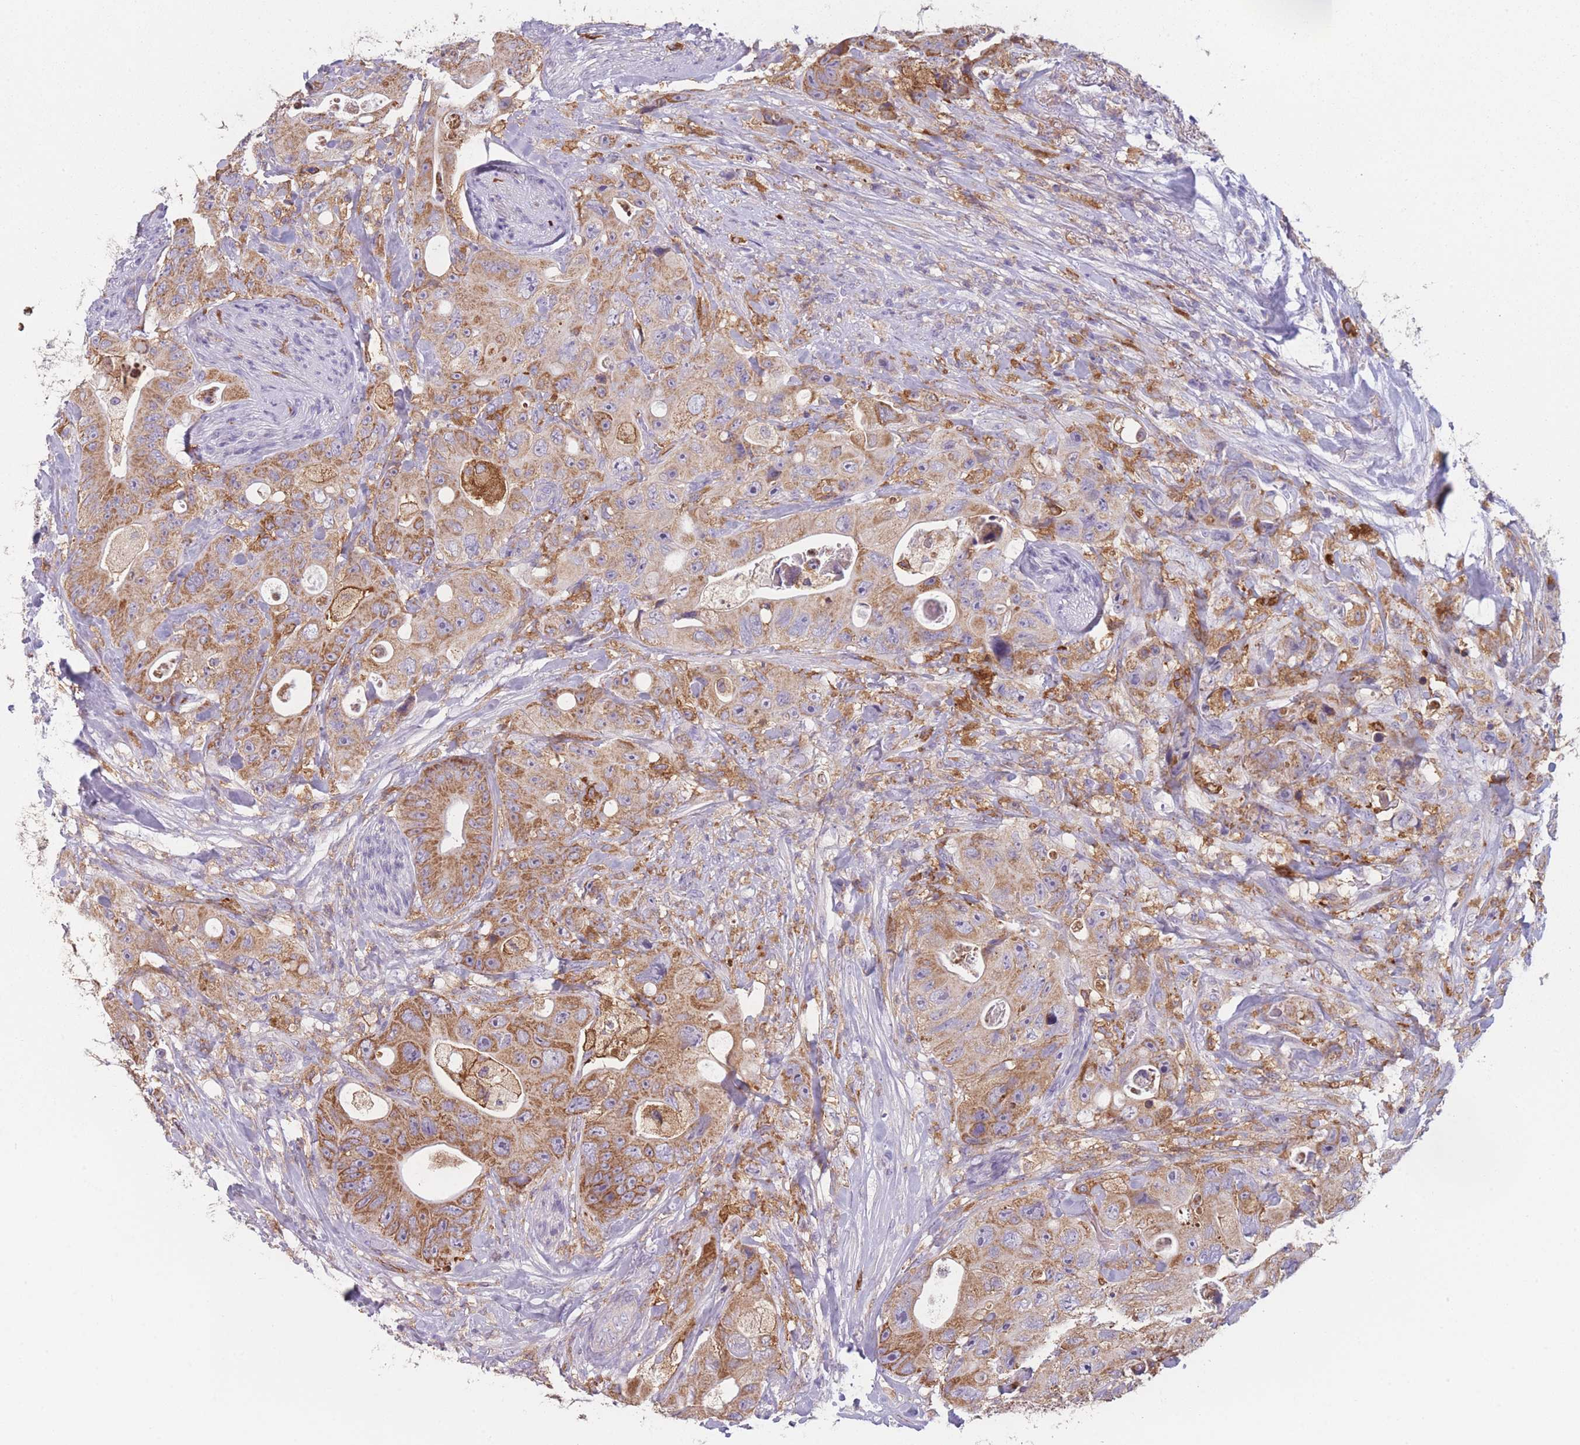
{"staining": {"intensity": "moderate", "quantity": ">75%", "location": "cytoplasmic/membranous"}, "tissue": "colorectal cancer", "cell_type": "Tumor cells", "image_type": "cancer", "snomed": [{"axis": "morphology", "description": "Adenocarcinoma, NOS"}, {"axis": "topography", "description": "Colon"}], "caption": "Colorectal cancer (adenocarcinoma) tissue exhibits moderate cytoplasmic/membranous staining in approximately >75% of tumor cells, visualized by immunohistochemistry.", "gene": "PRAM1", "patient": {"sex": "female", "age": 46}}